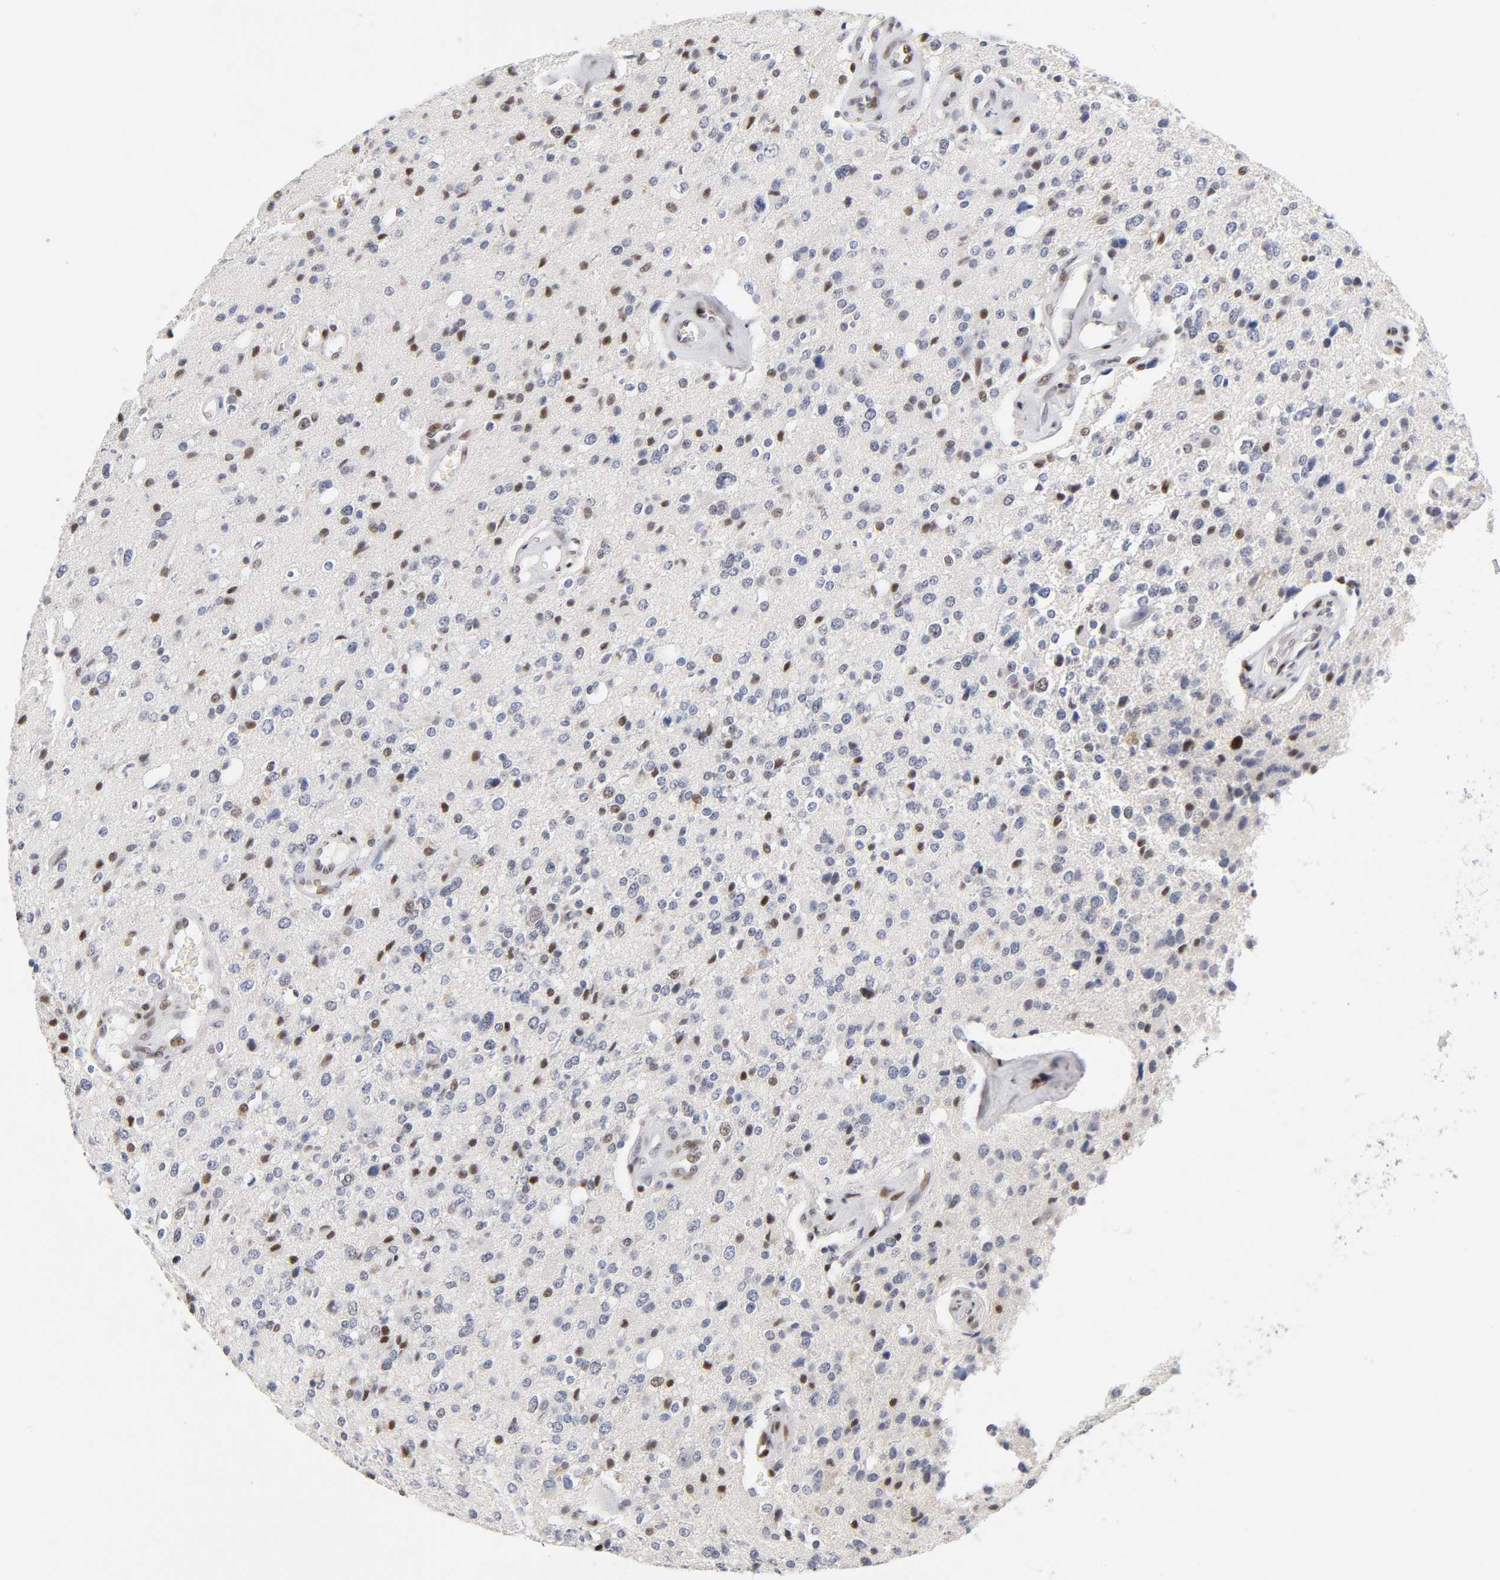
{"staining": {"intensity": "strong", "quantity": "25%-75%", "location": "nuclear"}, "tissue": "glioma", "cell_type": "Tumor cells", "image_type": "cancer", "snomed": [{"axis": "morphology", "description": "Glioma, malignant, High grade"}, {"axis": "topography", "description": "Brain"}], "caption": "This is a photomicrograph of immunohistochemistry (IHC) staining of high-grade glioma (malignant), which shows strong staining in the nuclear of tumor cells.", "gene": "SP3", "patient": {"sex": "male", "age": 47}}